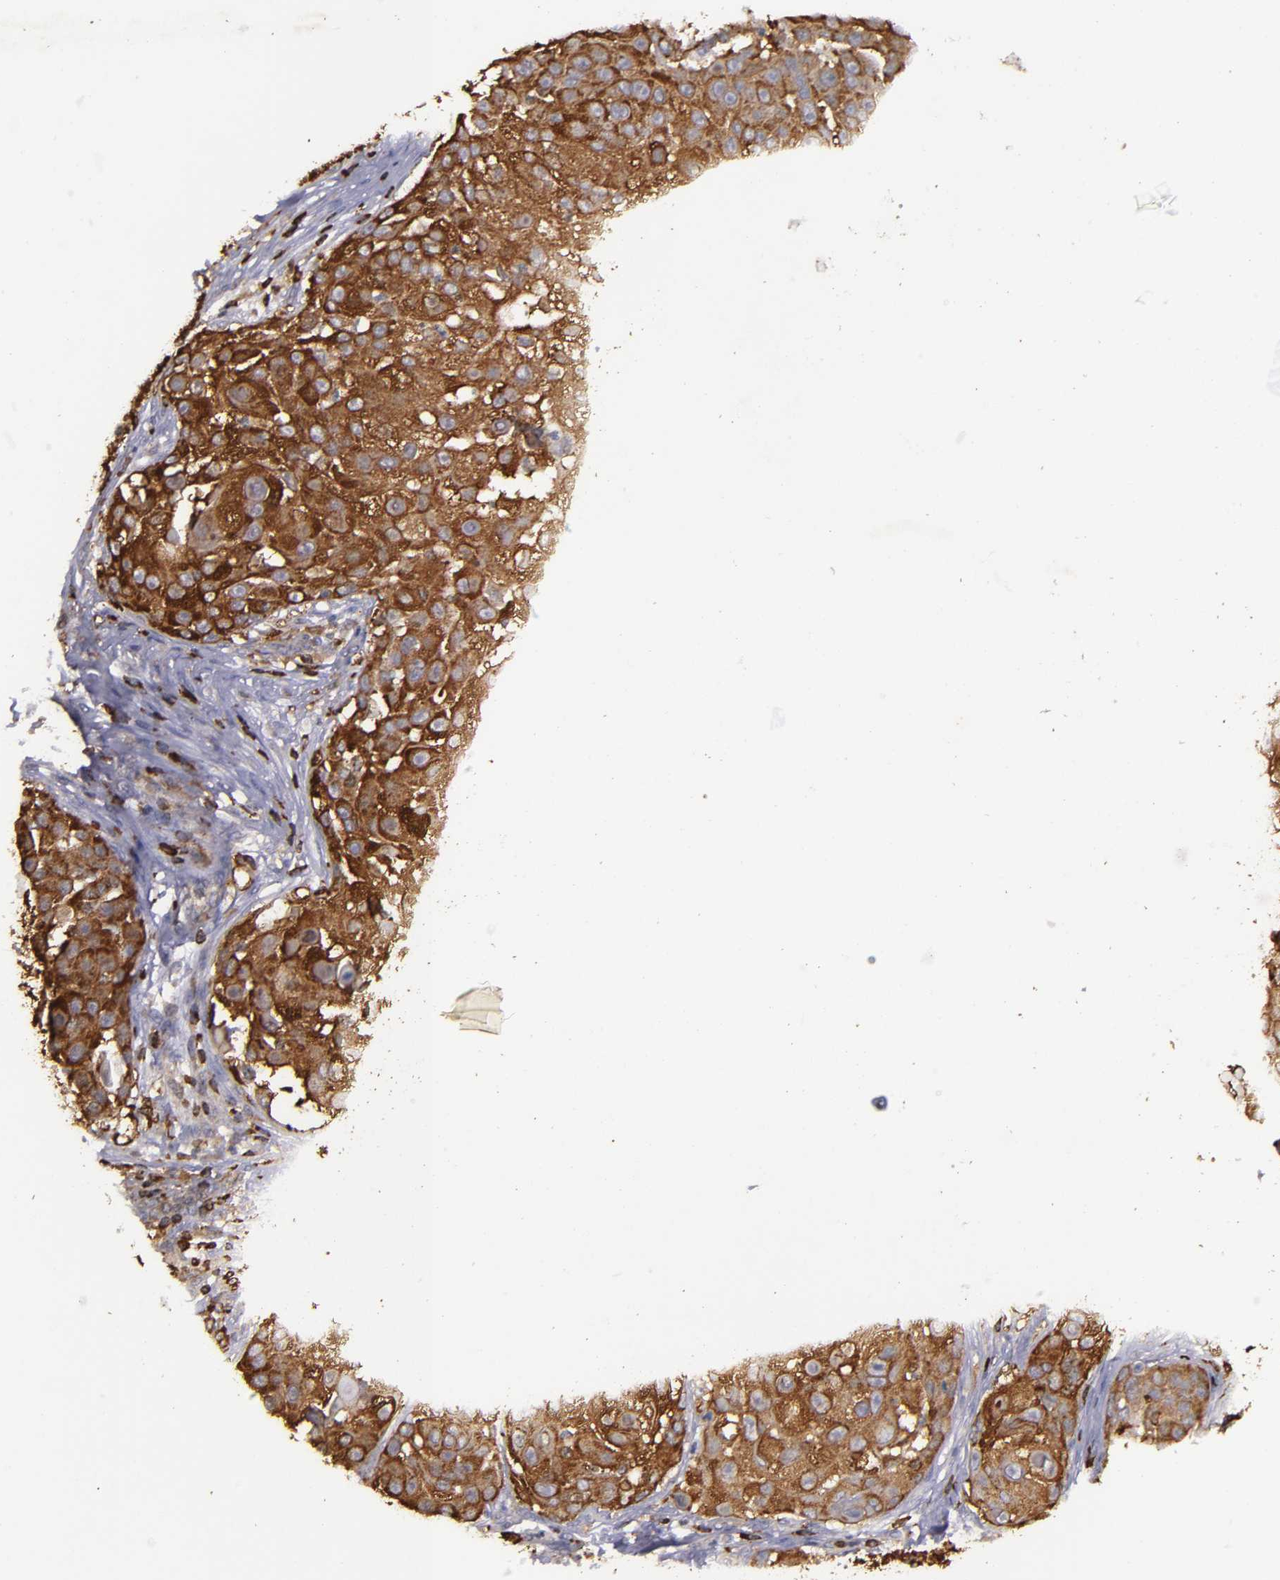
{"staining": {"intensity": "strong", "quantity": ">75%", "location": "cytoplasmic/membranous"}, "tissue": "skin cancer", "cell_type": "Tumor cells", "image_type": "cancer", "snomed": [{"axis": "morphology", "description": "Squamous cell carcinoma, NOS"}, {"axis": "topography", "description": "Skin"}], "caption": "Immunohistochemical staining of skin cancer displays high levels of strong cytoplasmic/membranous protein expression in about >75% of tumor cells.", "gene": "SLC9A3R1", "patient": {"sex": "female", "age": 57}}